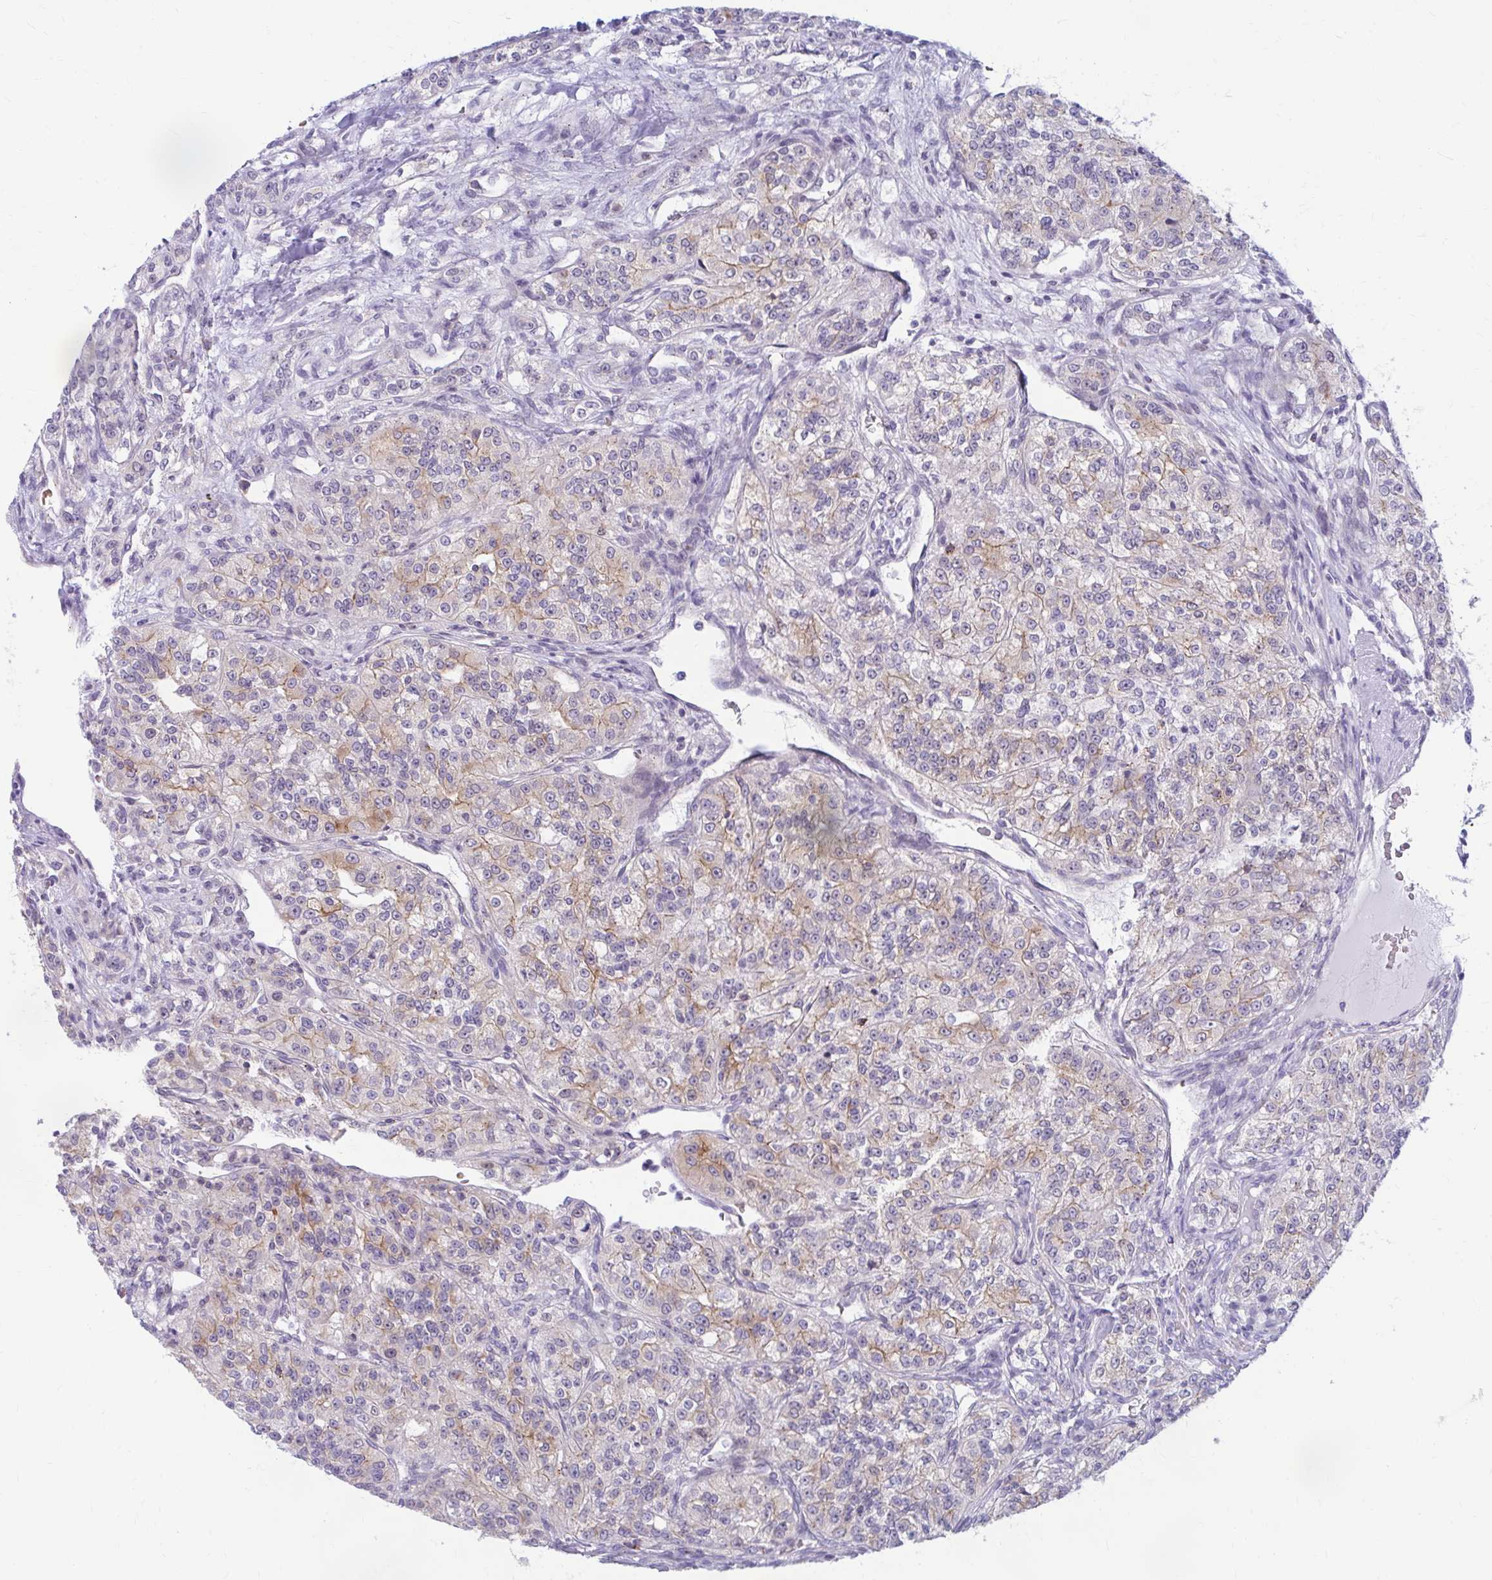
{"staining": {"intensity": "weak", "quantity": "25%-75%", "location": "cytoplasmic/membranous"}, "tissue": "renal cancer", "cell_type": "Tumor cells", "image_type": "cancer", "snomed": [{"axis": "morphology", "description": "Adenocarcinoma, NOS"}, {"axis": "topography", "description": "Kidney"}], "caption": "Renal cancer stained with a brown dye exhibits weak cytoplasmic/membranous positive positivity in about 25%-75% of tumor cells.", "gene": "RADIL", "patient": {"sex": "female", "age": 63}}